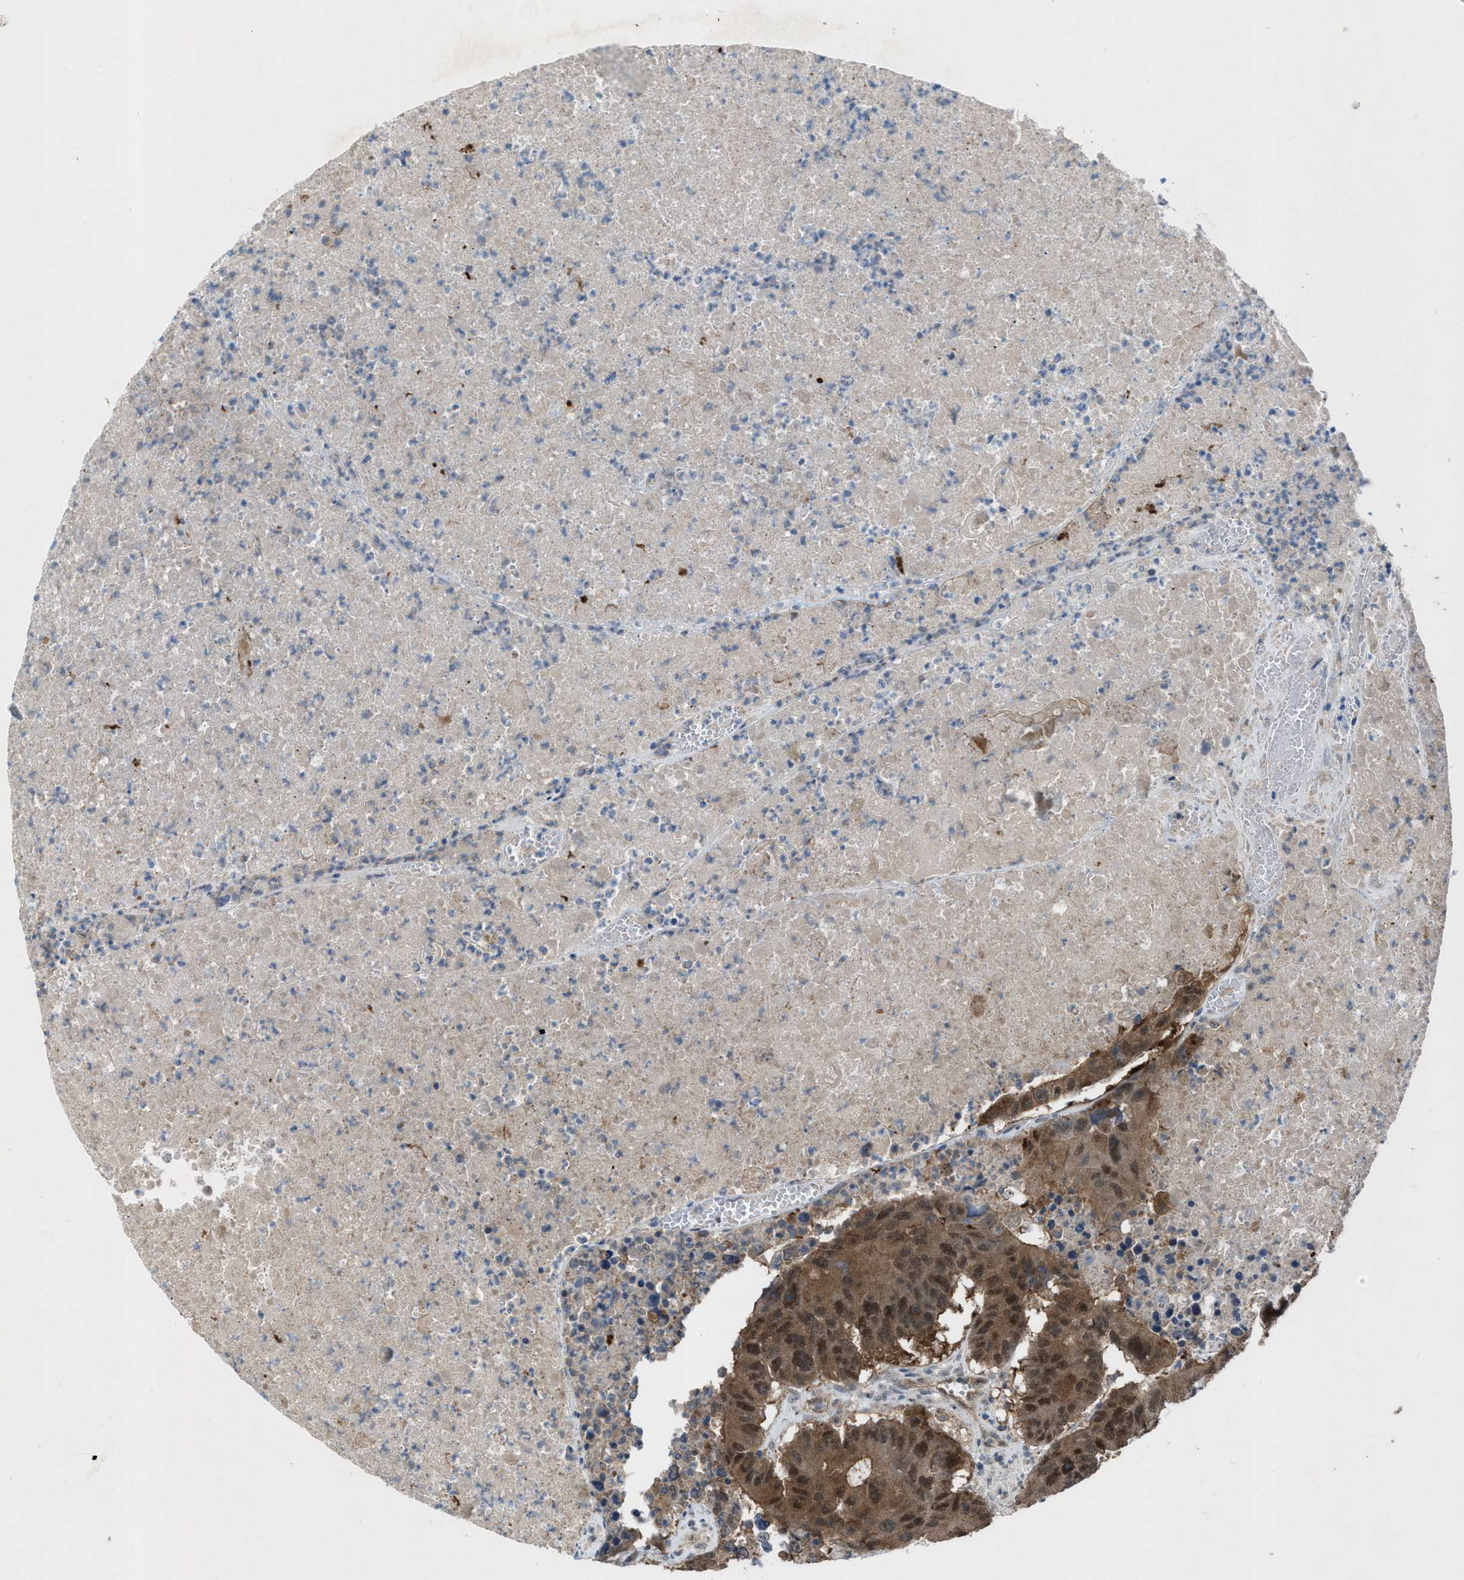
{"staining": {"intensity": "strong", "quantity": "25%-75%", "location": "cytoplasmic/membranous,nuclear"}, "tissue": "colorectal cancer", "cell_type": "Tumor cells", "image_type": "cancer", "snomed": [{"axis": "morphology", "description": "Adenocarcinoma, NOS"}, {"axis": "topography", "description": "Colon"}], "caption": "DAB immunohistochemical staining of adenocarcinoma (colorectal) demonstrates strong cytoplasmic/membranous and nuclear protein staining in approximately 25%-75% of tumor cells.", "gene": "PLAA", "patient": {"sex": "male", "age": 87}}